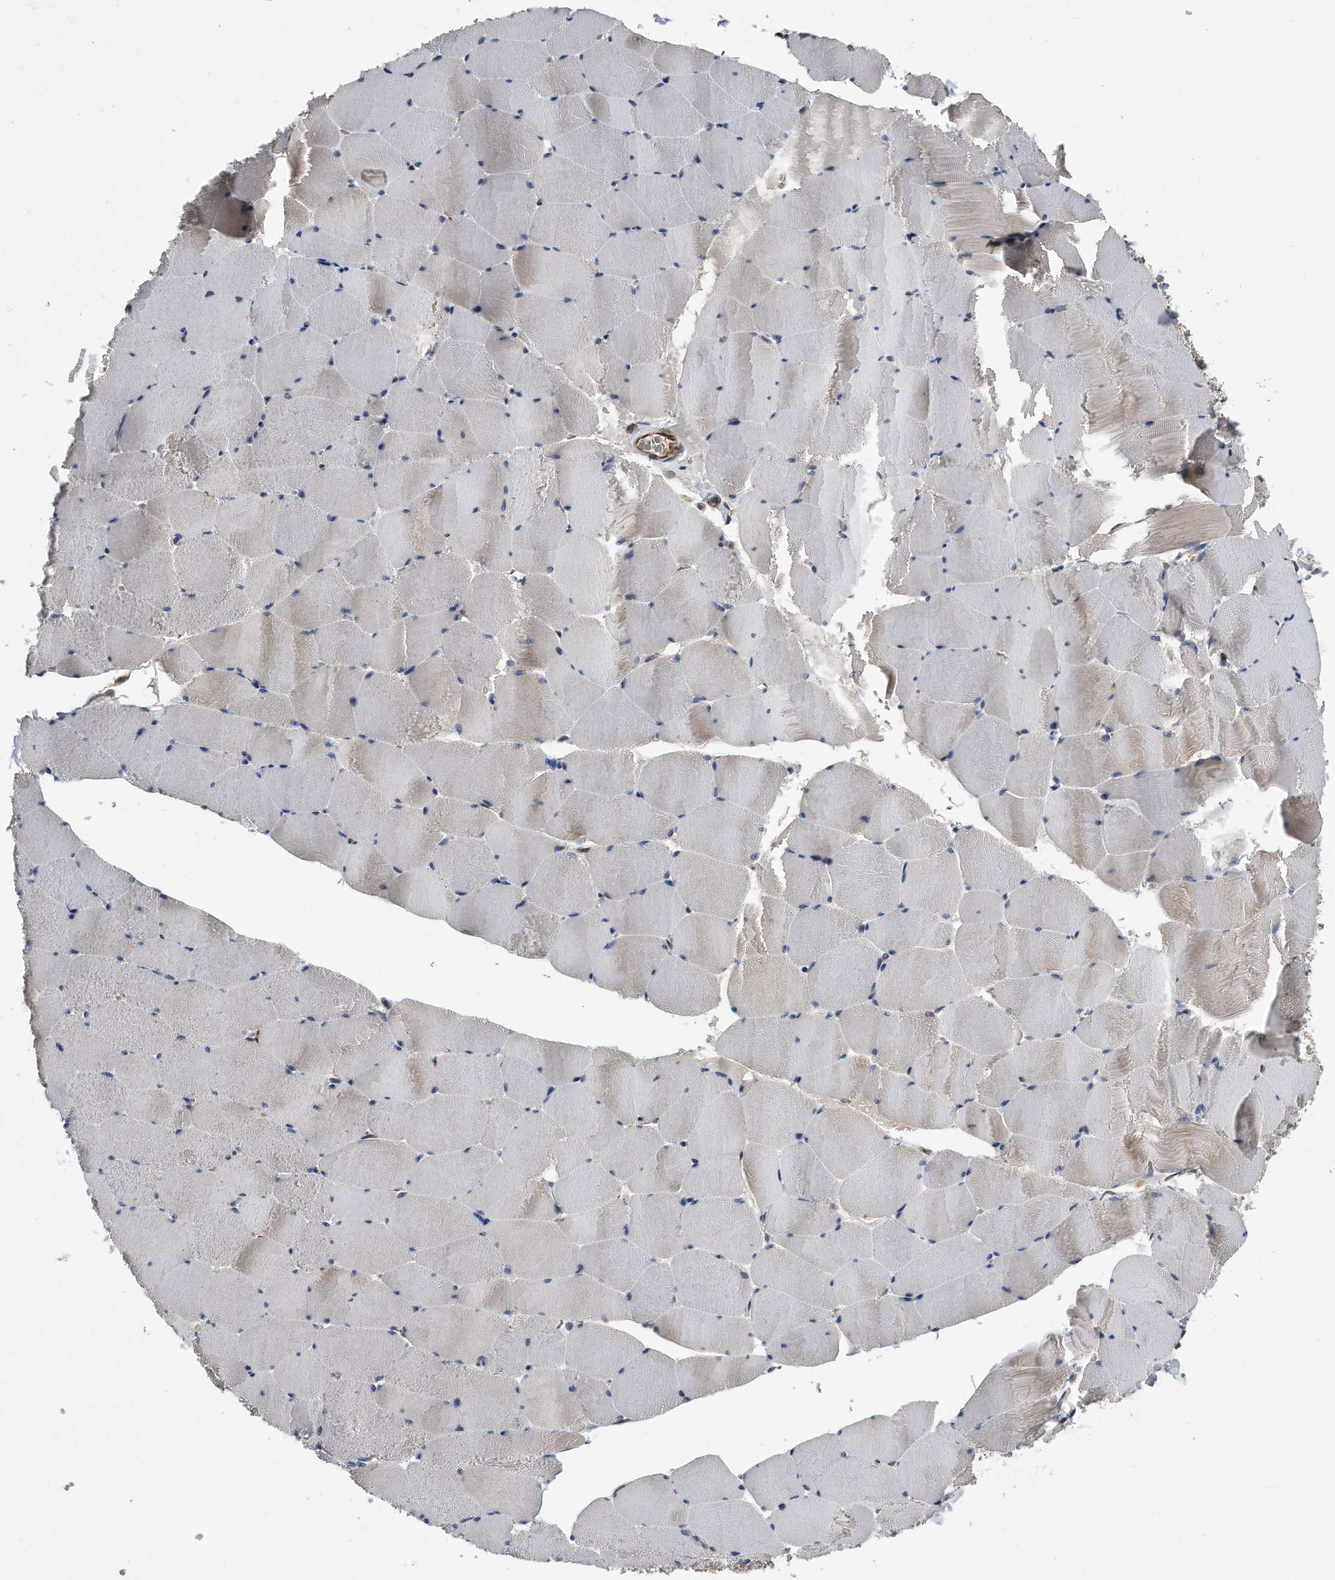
{"staining": {"intensity": "moderate", "quantity": "<25%", "location": "cytoplasmic/membranous"}, "tissue": "skeletal muscle", "cell_type": "Myocytes", "image_type": "normal", "snomed": [{"axis": "morphology", "description": "Normal tissue, NOS"}, {"axis": "topography", "description": "Skeletal muscle"}], "caption": "Protein staining exhibits moderate cytoplasmic/membranous staining in about <25% of myocytes in normal skeletal muscle.", "gene": "GPC1", "patient": {"sex": "male", "age": 62}}